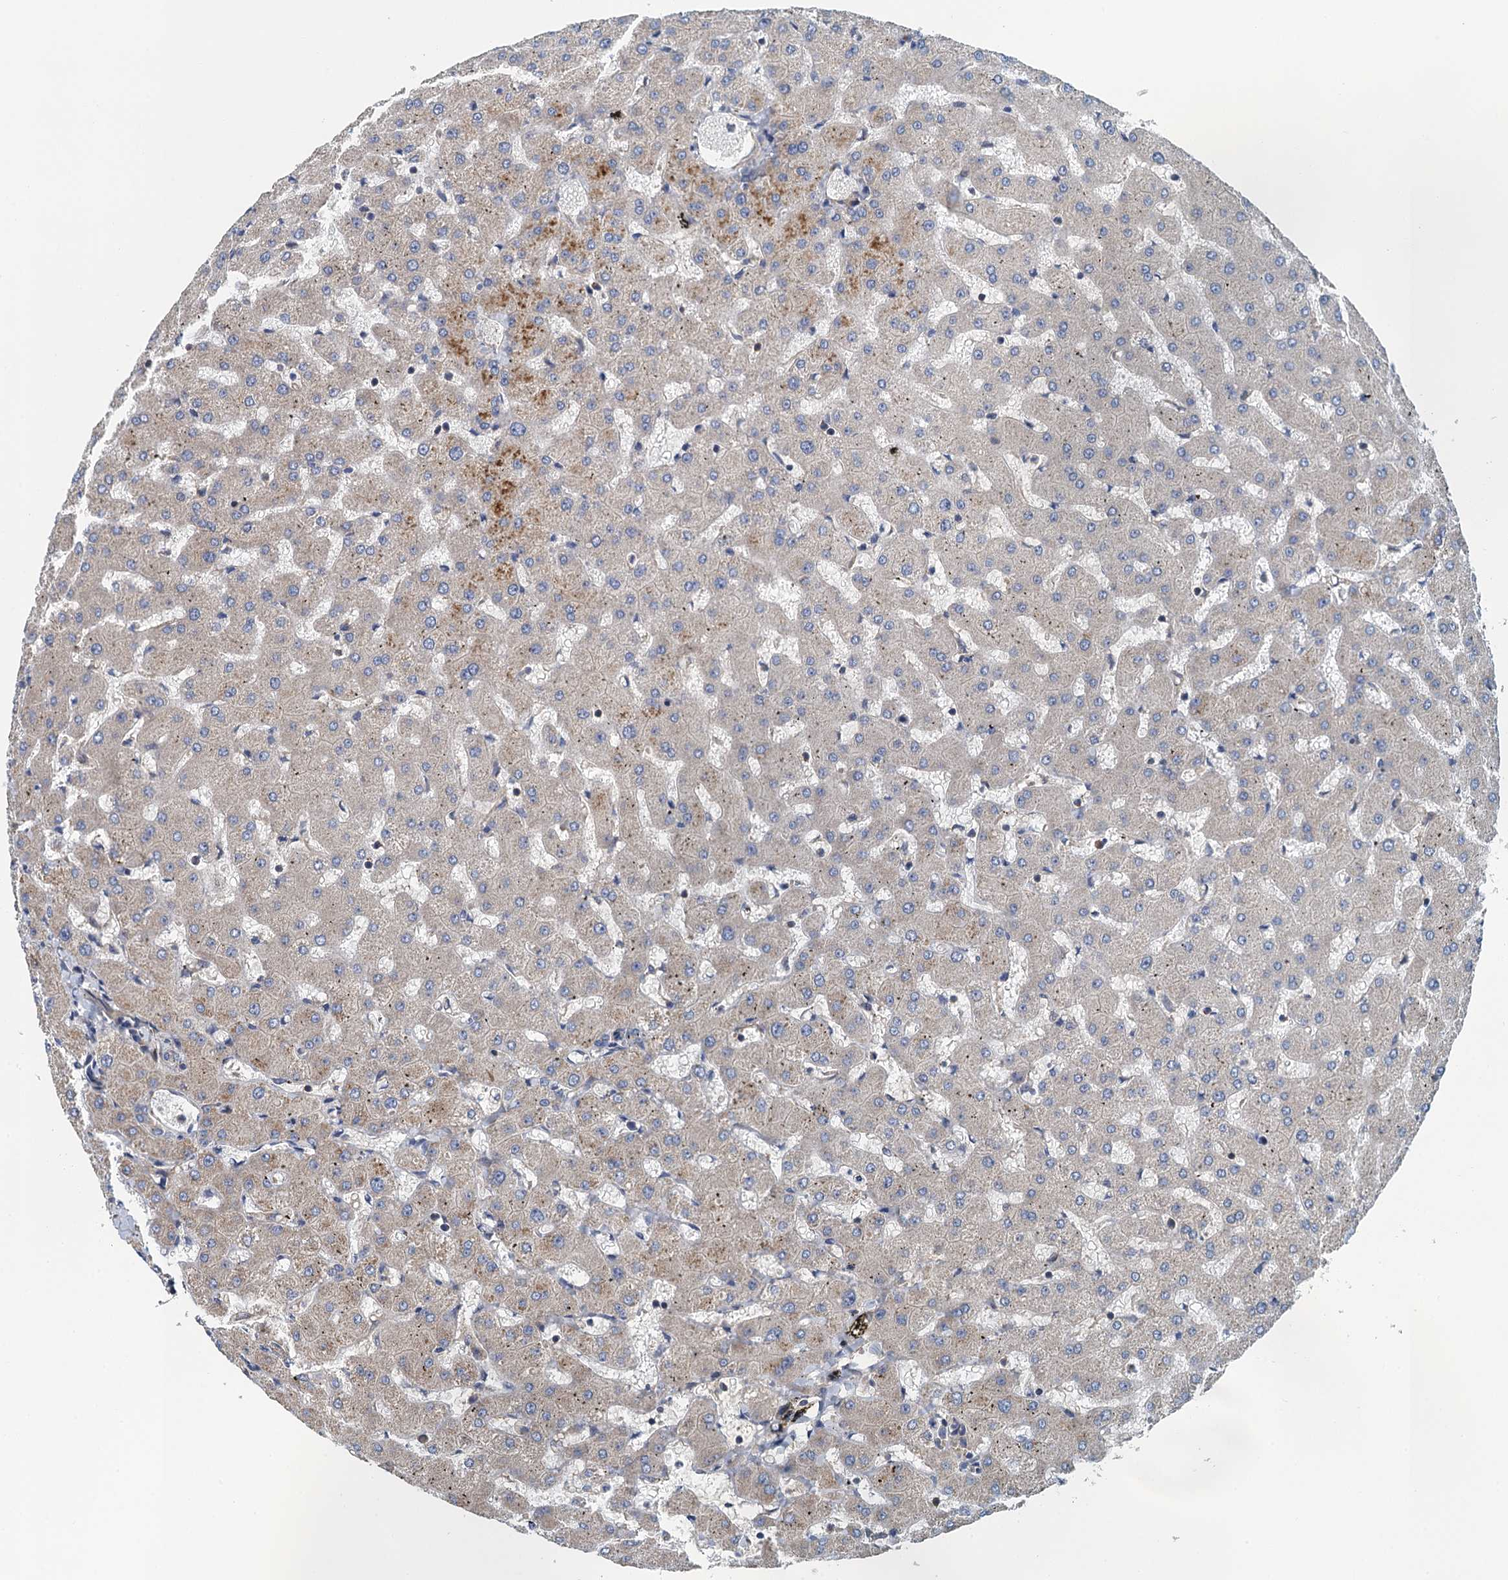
{"staining": {"intensity": "negative", "quantity": "none", "location": "none"}, "tissue": "liver", "cell_type": "Cholangiocytes", "image_type": "normal", "snomed": [{"axis": "morphology", "description": "Normal tissue, NOS"}, {"axis": "topography", "description": "Liver"}], "caption": "The micrograph demonstrates no staining of cholangiocytes in unremarkable liver.", "gene": "PPP1R14D", "patient": {"sex": "female", "age": 63}}